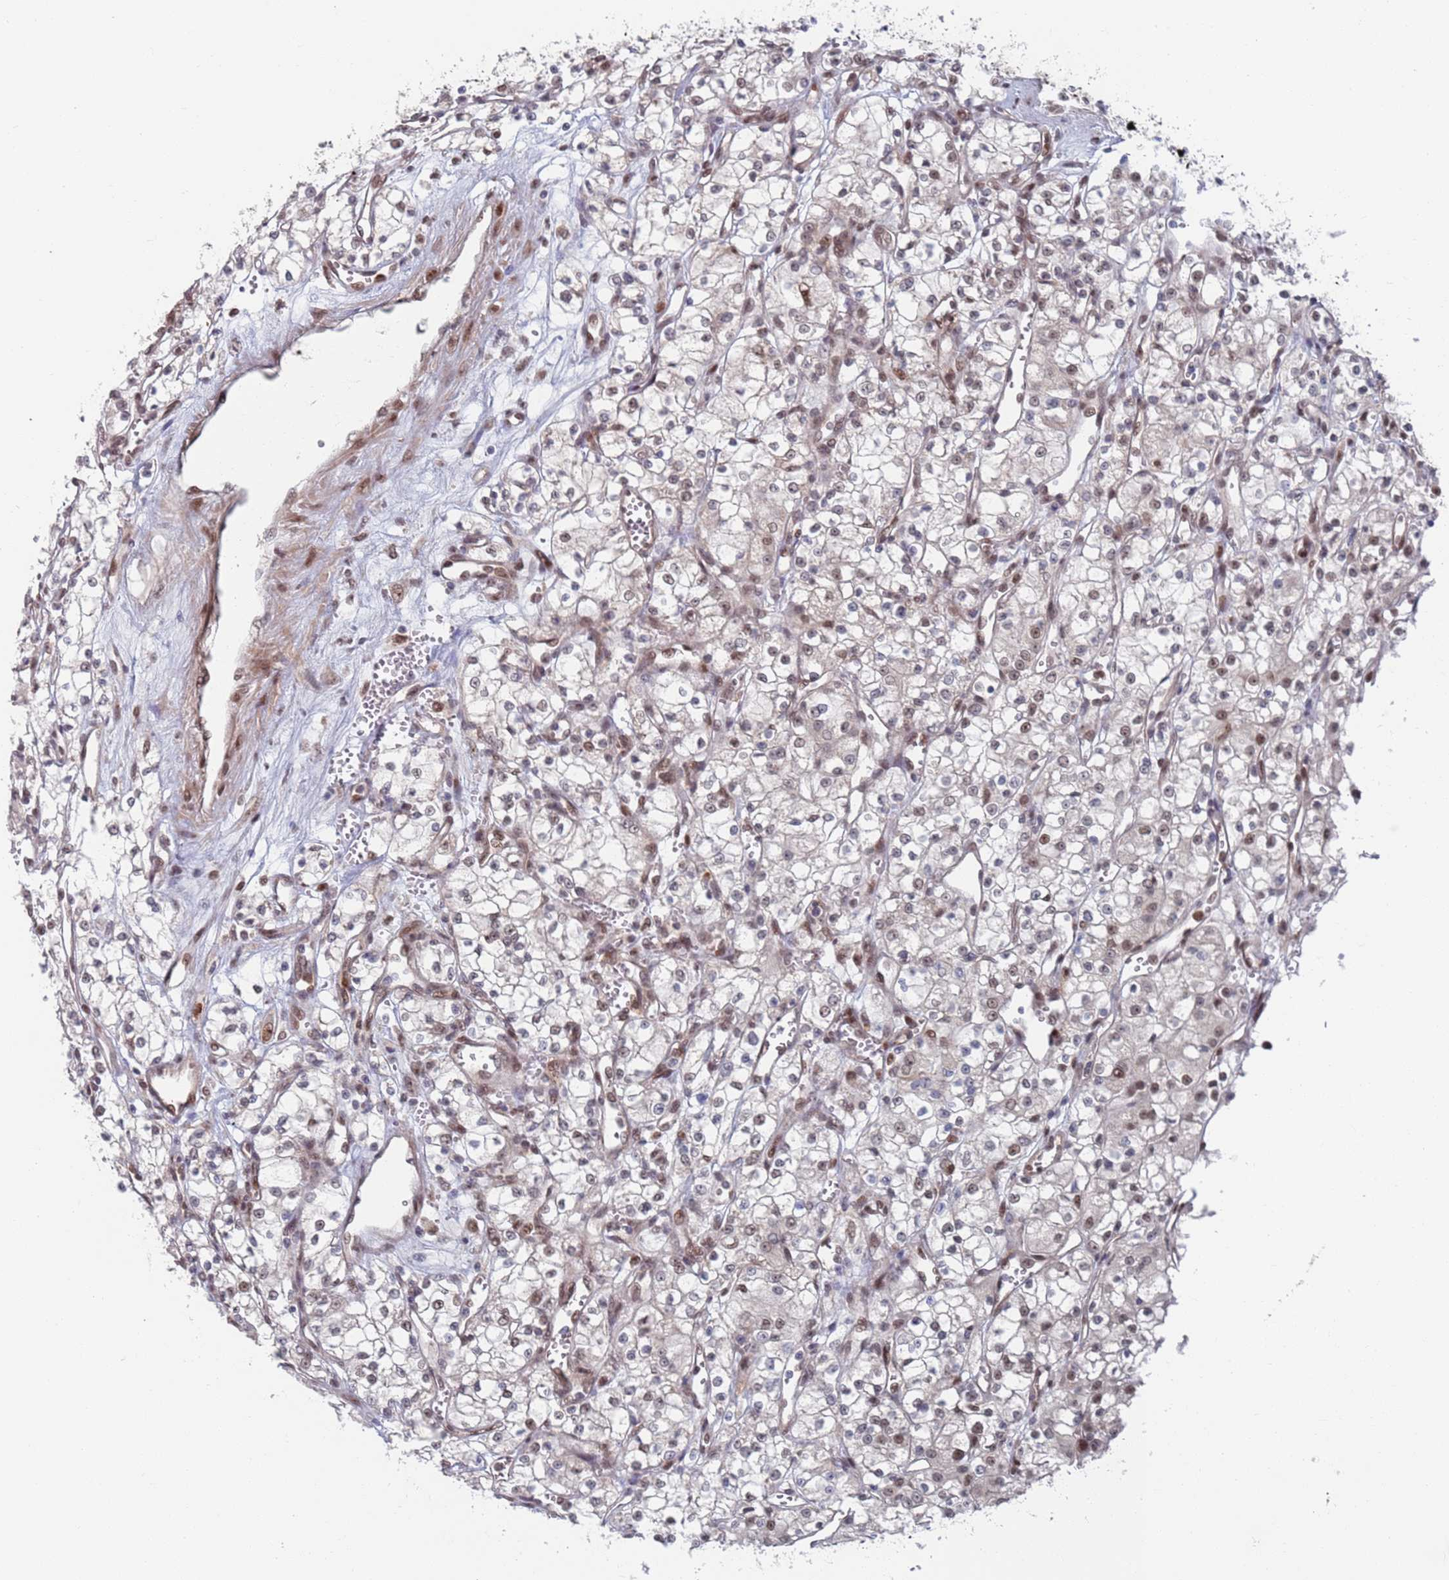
{"staining": {"intensity": "weak", "quantity": "<25%", "location": "nuclear"}, "tissue": "renal cancer", "cell_type": "Tumor cells", "image_type": "cancer", "snomed": [{"axis": "morphology", "description": "Adenocarcinoma, NOS"}, {"axis": "topography", "description": "Kidney"}], "caption": "Tumor cells show no significant protein staining in renal cancer. (Brightfield microscopy of DAB immunohistochemistry at high magnification).", "gene": "RPP25", "patient": {"sex": "male", "age": 59}}